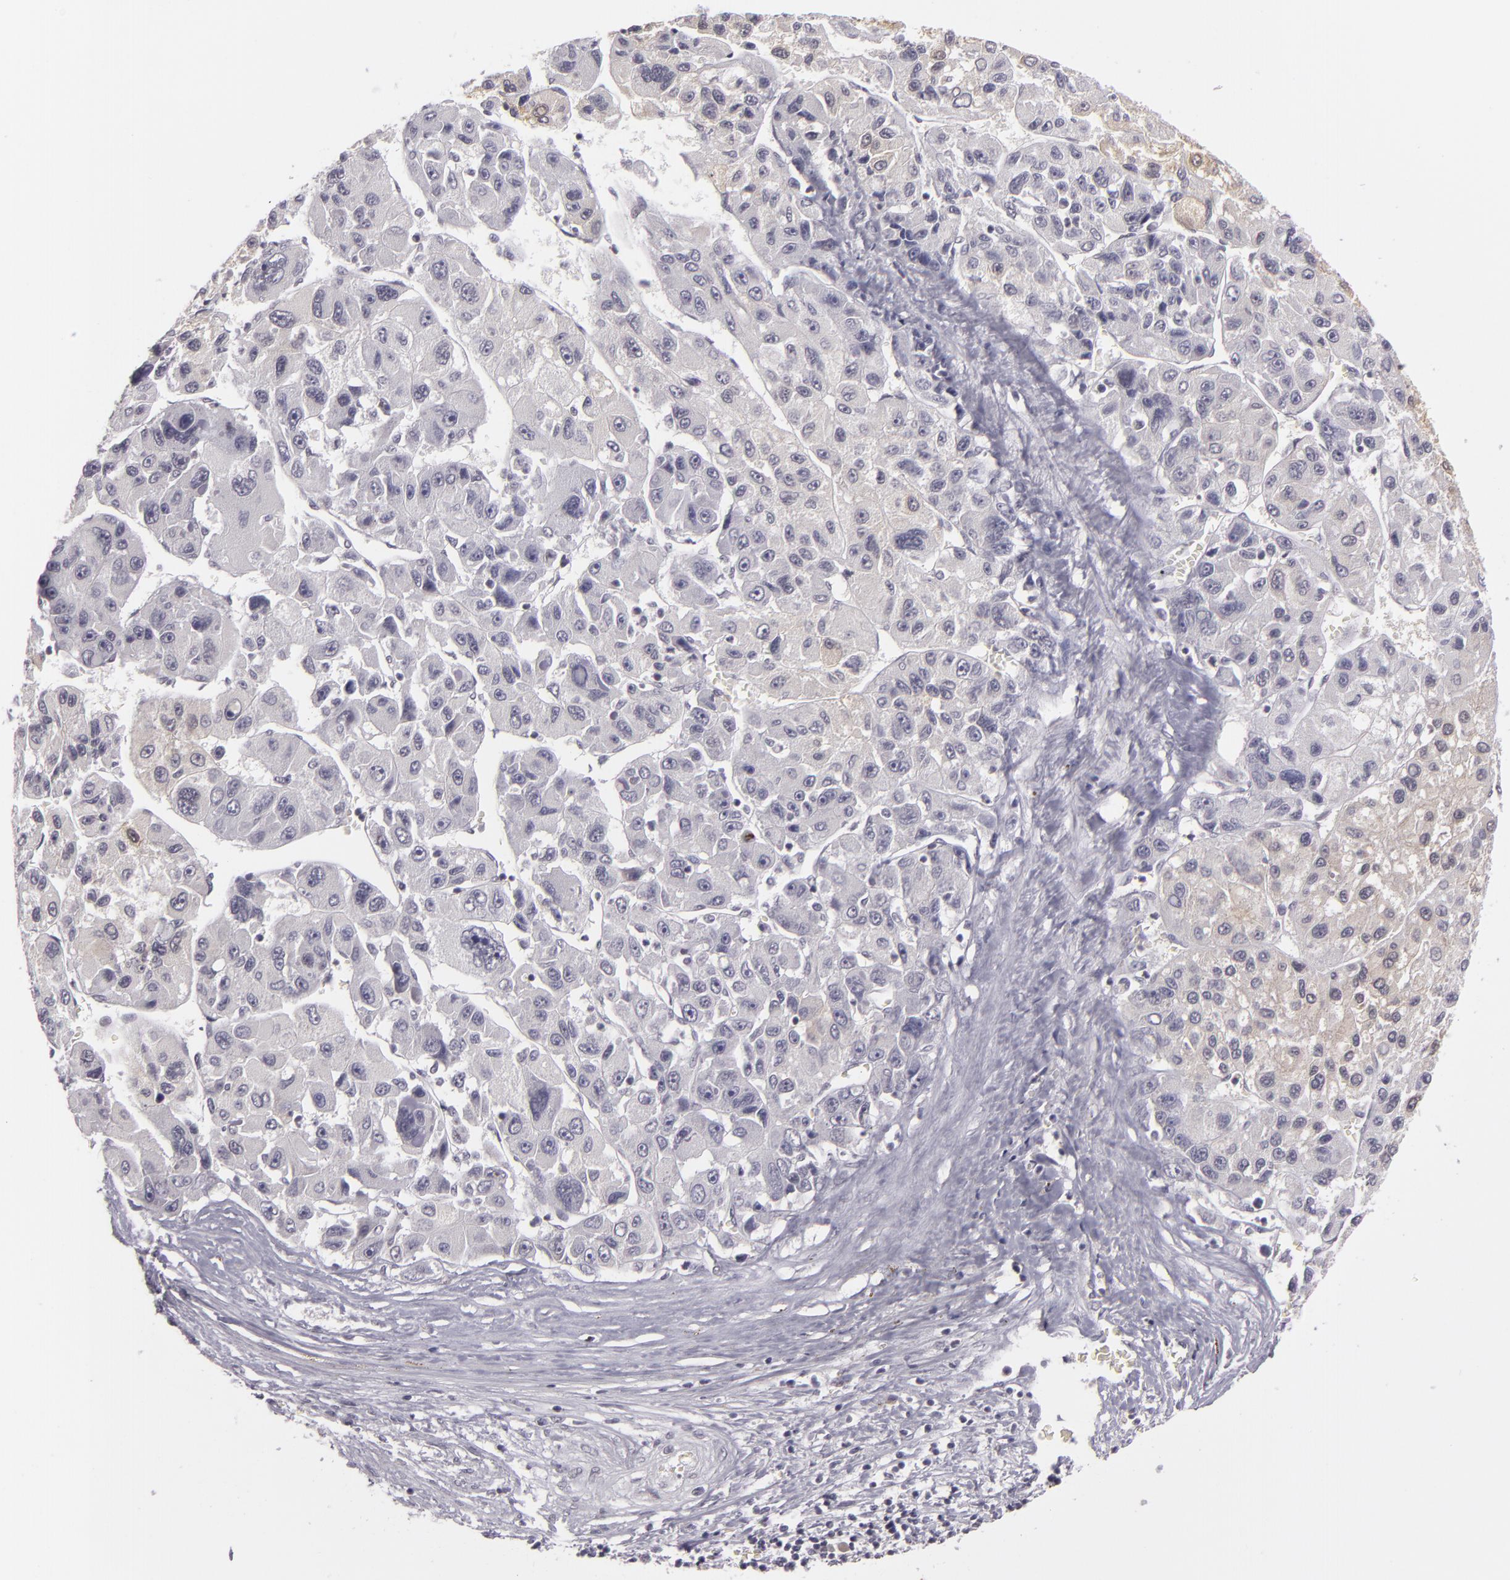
{"staining": {"intensity": "negative", "quantity": "none", "location": "none"}, "tissue": "liver cancer", "cell_type": "Tumor cells", "image_type": "cancer", "snomed": [{"axis": "morphology", "description": "Carcinoma, Hepatocellular, NOS"}, {"axis": "topography", "description": "Liver"}], "caption": "The IHC image has no significant positivity in tumor cells of liver hepatocellular carcinoma tissue.", "gene": "ZNF205", "patient": {"sex": "male", "age": 64}}